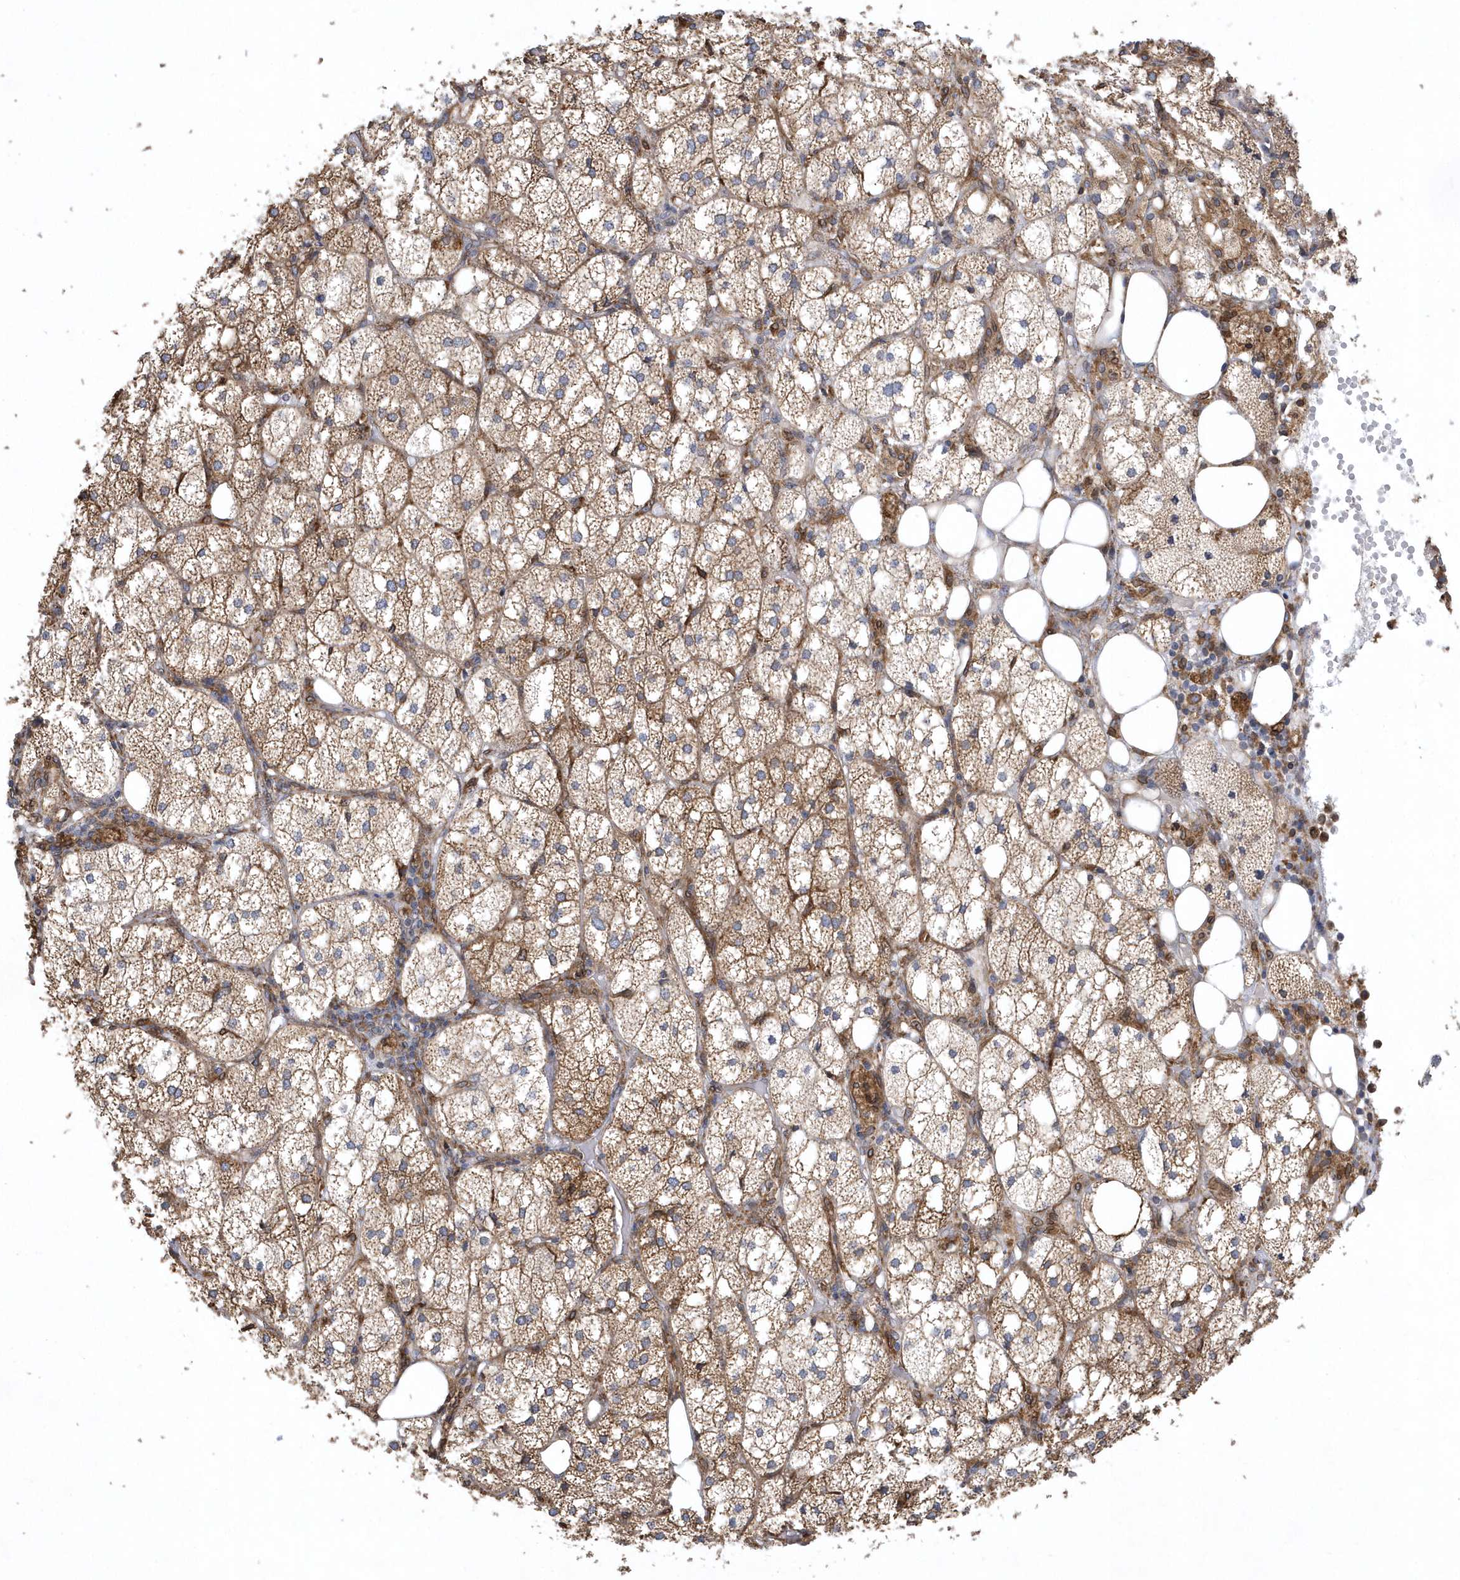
{"staining": {"intensity": "moderate", "quantity": ">75%", "location": "cytoplasmic/membranous"}, "tissue": "adrenal gland", "cell_type": "Glandular cells", "image_type": "normal", "snomed": [{"axis": "morphology", "description": "Normal tissue, NOS"}, {"axis": "topography", "description": "Adrenal gland"}], "caption": "Glandular cells demonstrate medium levels of moderate cytoplasmic/membranous expression in approximately >75% of cells in normal adrenal gland. (DAB (3,3'-diaminobenzidine) IHC with brightfield microscopy, high magnification).", "gene": "VAMP7", "patient": {"sex": "female", "age": 61}}